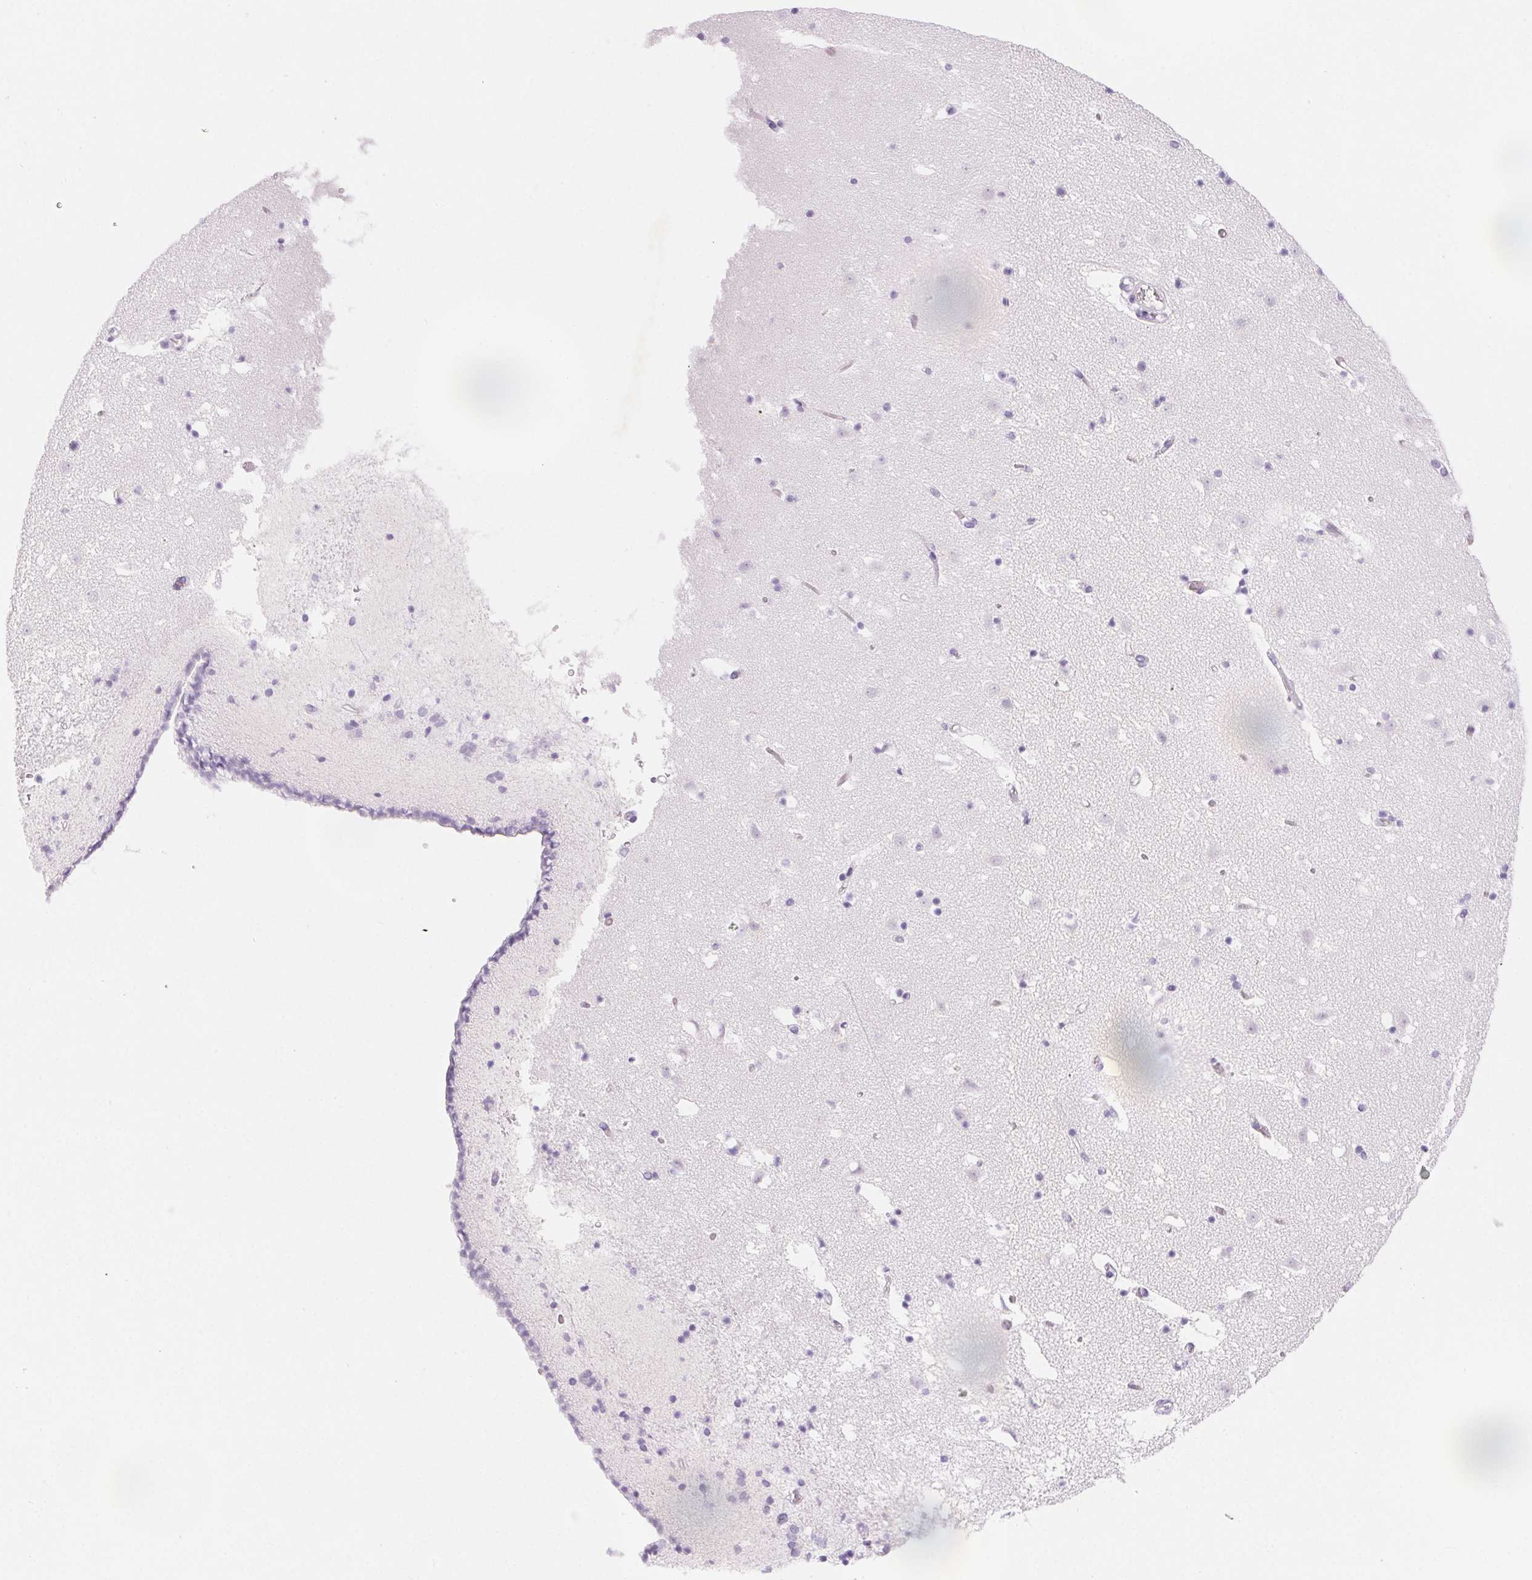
{"staining": {"intensity": "negative", "quantity": "none", "location": "none"}, "tissue": "caudate", "cell_type": "Glial cells", "image_type": "normal", "snomed": [{"axis": "morphology", "description": "Normal tissue, NOS"}, {"axis": "topography", "description": "Lateral ventricle wall"}], "caption": "IHC micrograph of benign caudate: human caudate stained with DAB (3,3'-diaminobenzidine) displays no significant protein staining in glial cells. Brightfield microscopy of IHC stained with DAB (3,3'-diaminobenzidine) (brown) and hematoxylin (blue), captured at high magnification.", "gene": "CLDN16", "patient": {"sex": "female", "age": 42}}